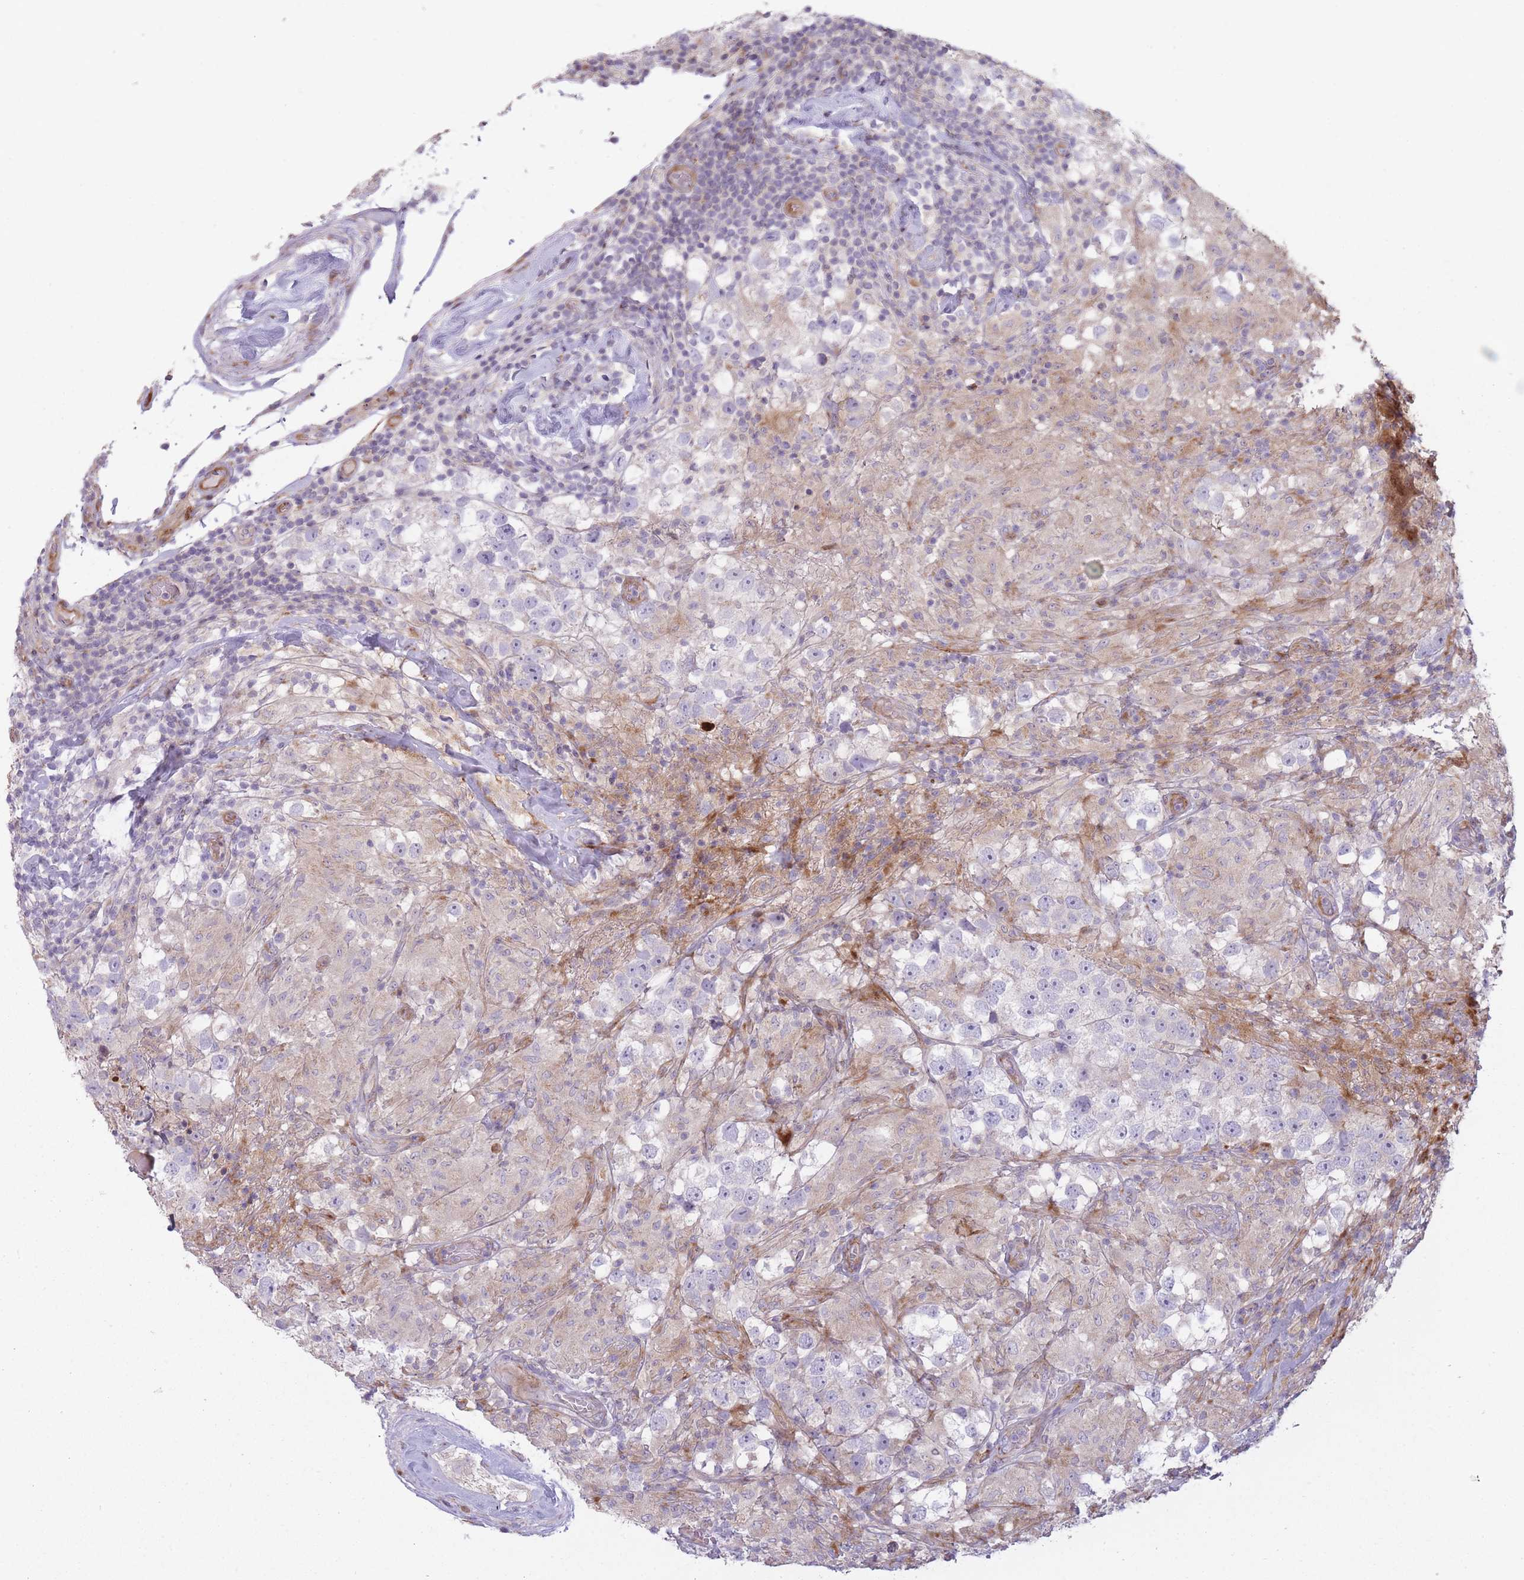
{"staining": {"intensity": "negative", "quantity": "none", "location": "none"}, "tissue": "testis cancer", "cell_type": "Tumor cells", "image_type": "cancer", "snomed": [{"axis": "morphology", "description": "Seminoma, NOS"}, {"axis": "topography", "description": "Testis"}], "caption": "Tumor cells are negative for brown protein staining in testis cancer.", "gene": "PPP3R2", "patient": {"sex": "male", "age": 46}}